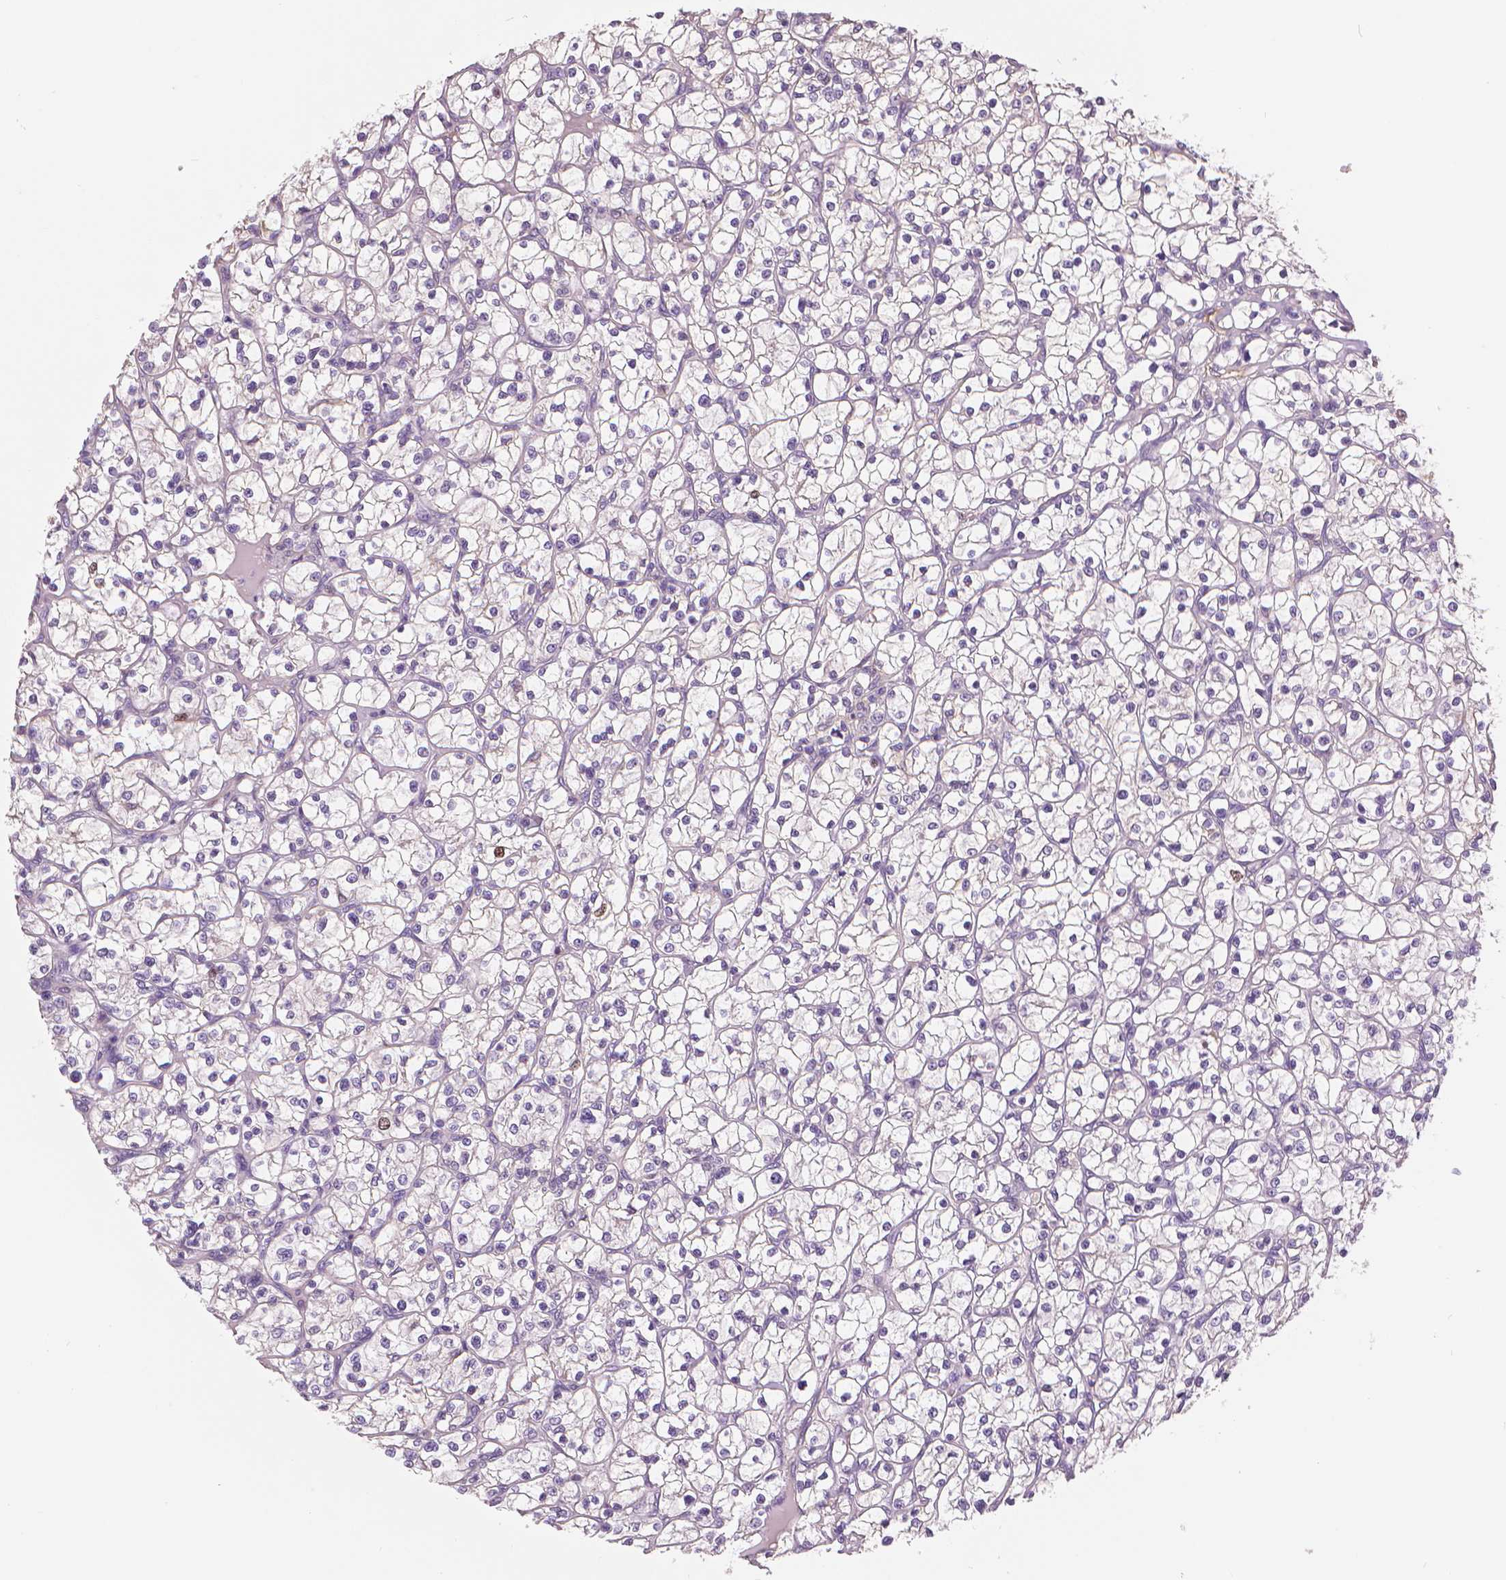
{"staining": {"intensity": "negative", "quantity": "none", "location": "none"}, "tissue": "renal cancer", "cell_type": "Tumor cells", "image_type": "cancer", "snomed": [{"axis": "morphology", "description": "Adenocarcinoma, NOS"}, {"axis": "topography", "description": "Kidney"}], "caption": "Tumor cells are negative for protein expression in human renal cancer (adenocarcinoma).", "gene": "MKI67", "patient": {"sex": "female", "age": 64}}